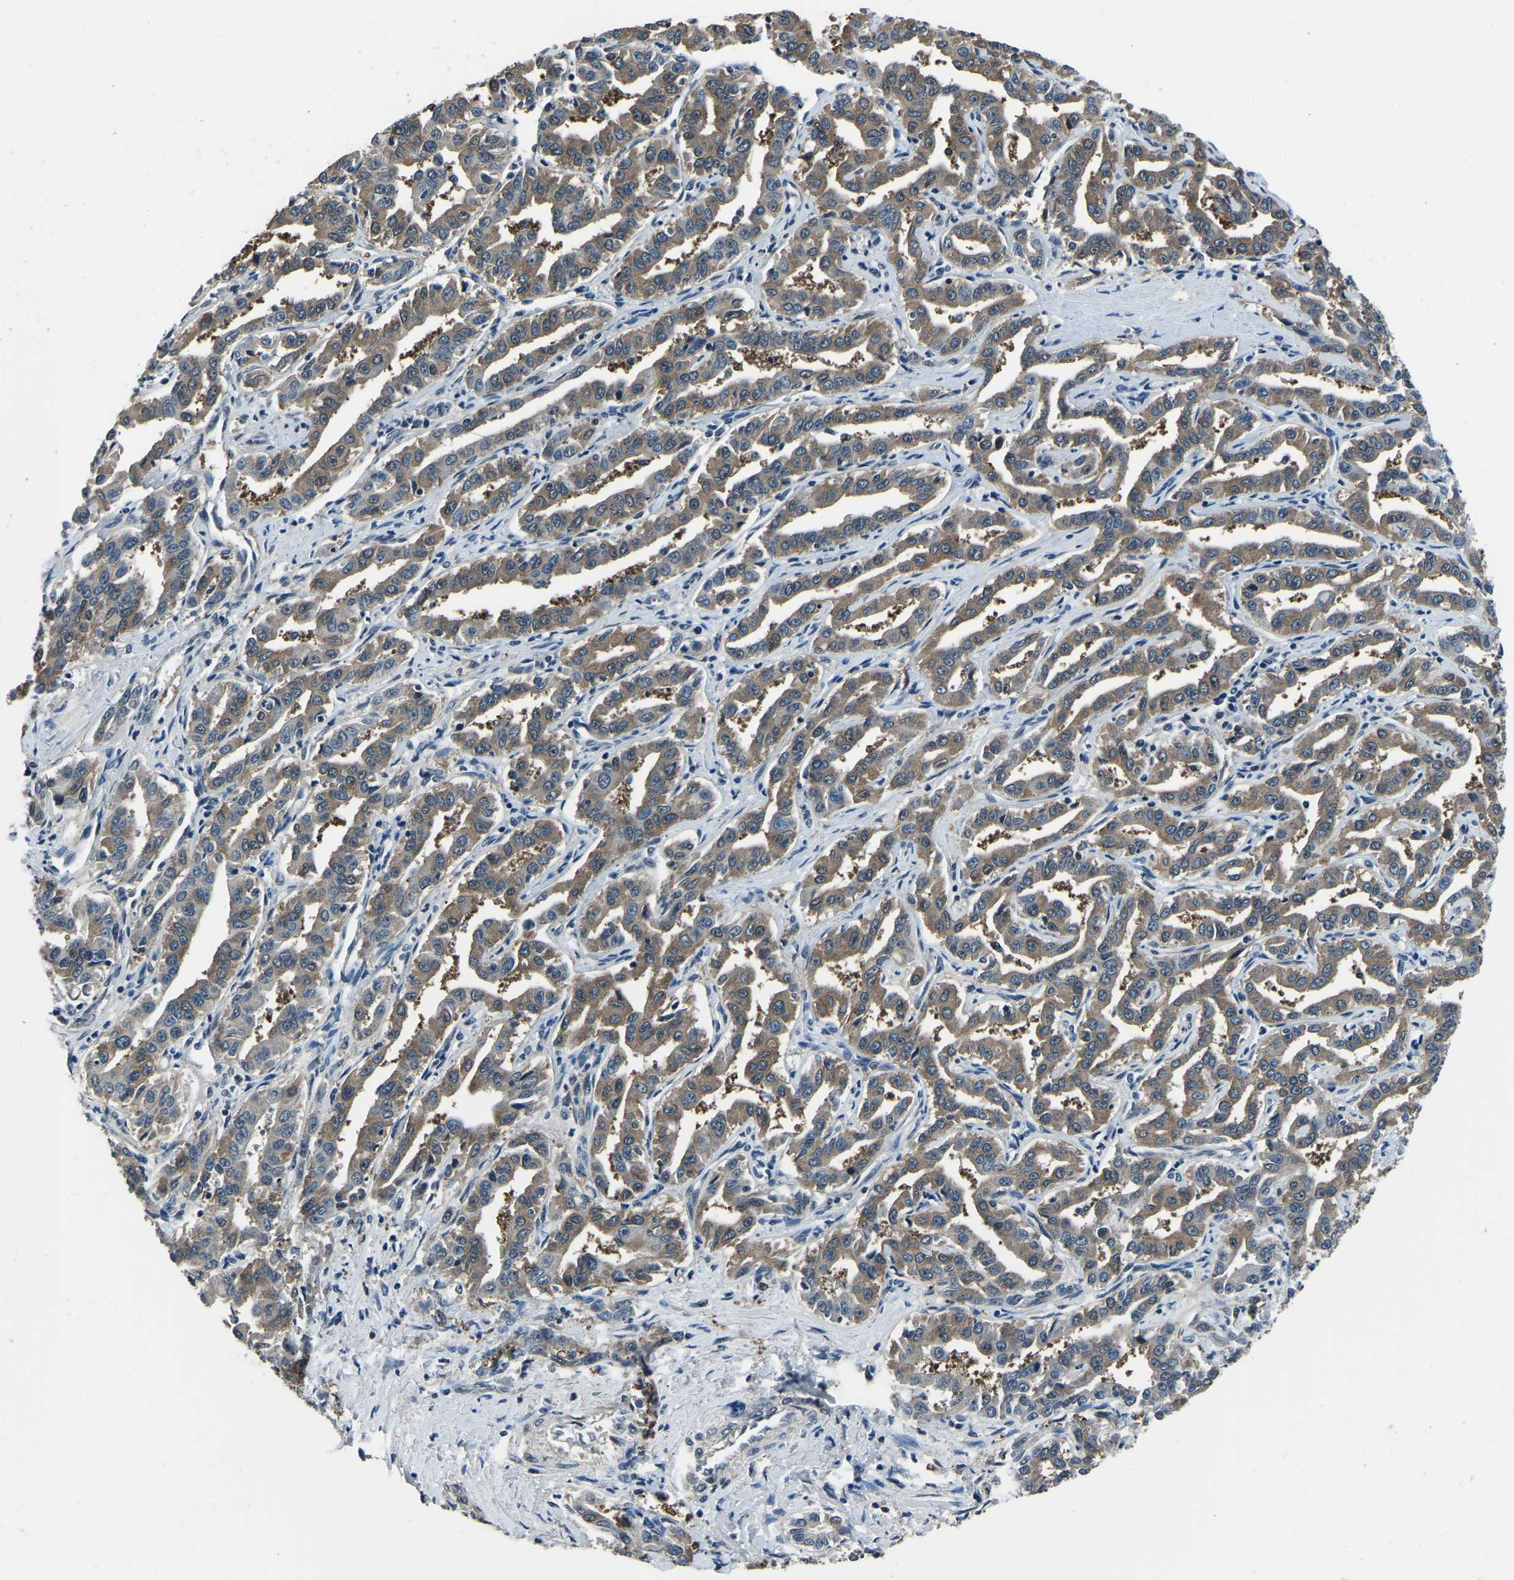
{"staining": {"intensity": "moderate", "quantity": ">75%", "location": "cytoplasmic/membranous"}, "tissue": "liver cancer", "cell_type": "Tumor cells", "image_type": "cancer", "snomed": [{"axis": "morphology", "description": "Cholangiocarcinoma"}, {"axis": "topography", "description": "Liver"}], "caption": "Immunohistochemistry (IHC) (DAB) staining of human cholangiocarcinoma (liver) shows moderate cytoplasmic/membranous protein positivity in about >75% of tumor cells.", "gene": "ANKIB1", "patient": {"sex": "male", "age": 59}}